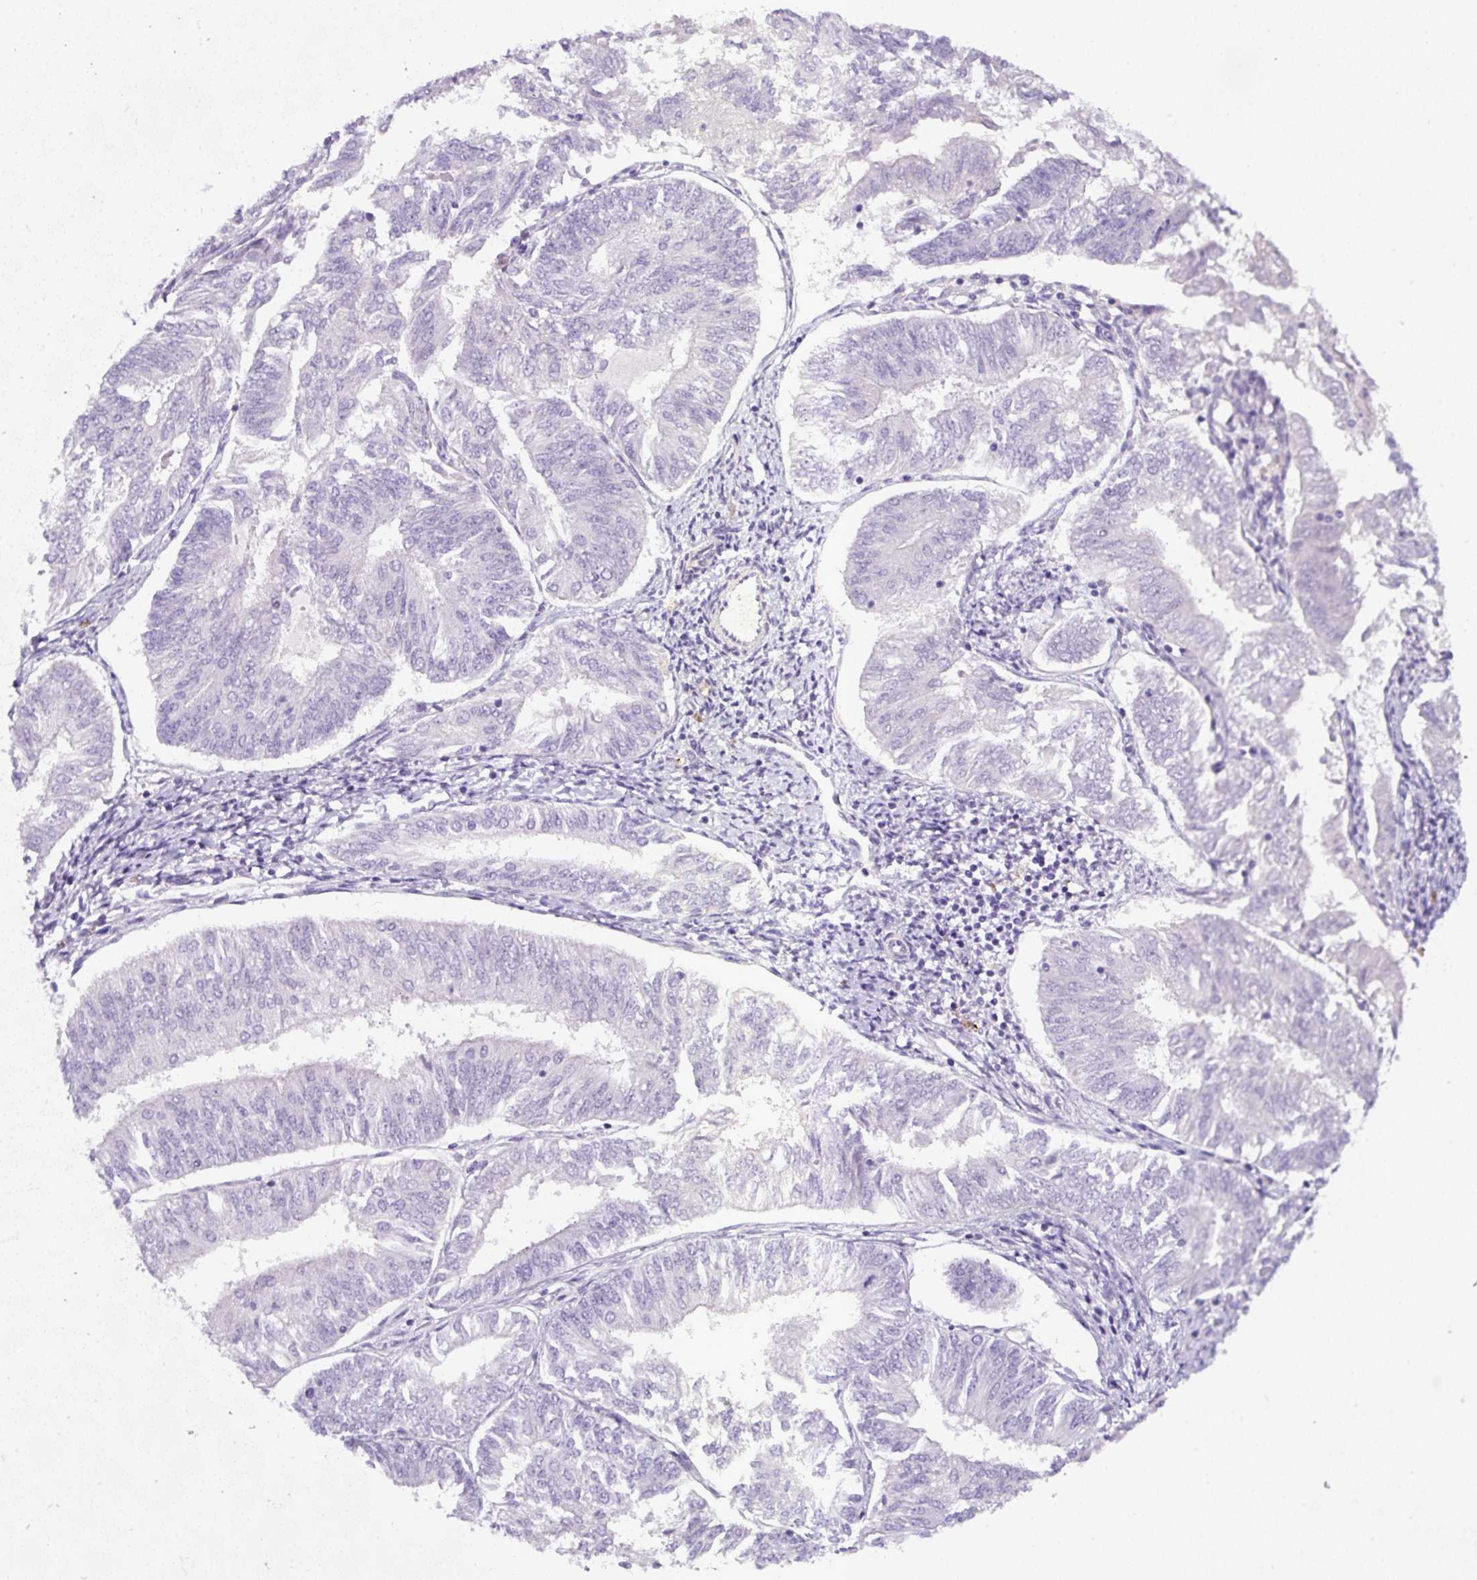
{"staining": {"intensity": "negative", "quantity": "none", "location": "none"}, "tissue": "endometrial cancer", "cell_type": "Tumor cells", "image_type": "cancer", "snomed": [{"axis": "morphology", "description": "Adenocarcinoma, NOS"}, {"axis": "topography", "description": "Endometrium"}], "caption": "Immunohistochemical staining of endometrial cancer exhibits no significant positivity in tumor cells.", "gene": "OR14A2", "patient": {"sex": "female", "age": 58}}